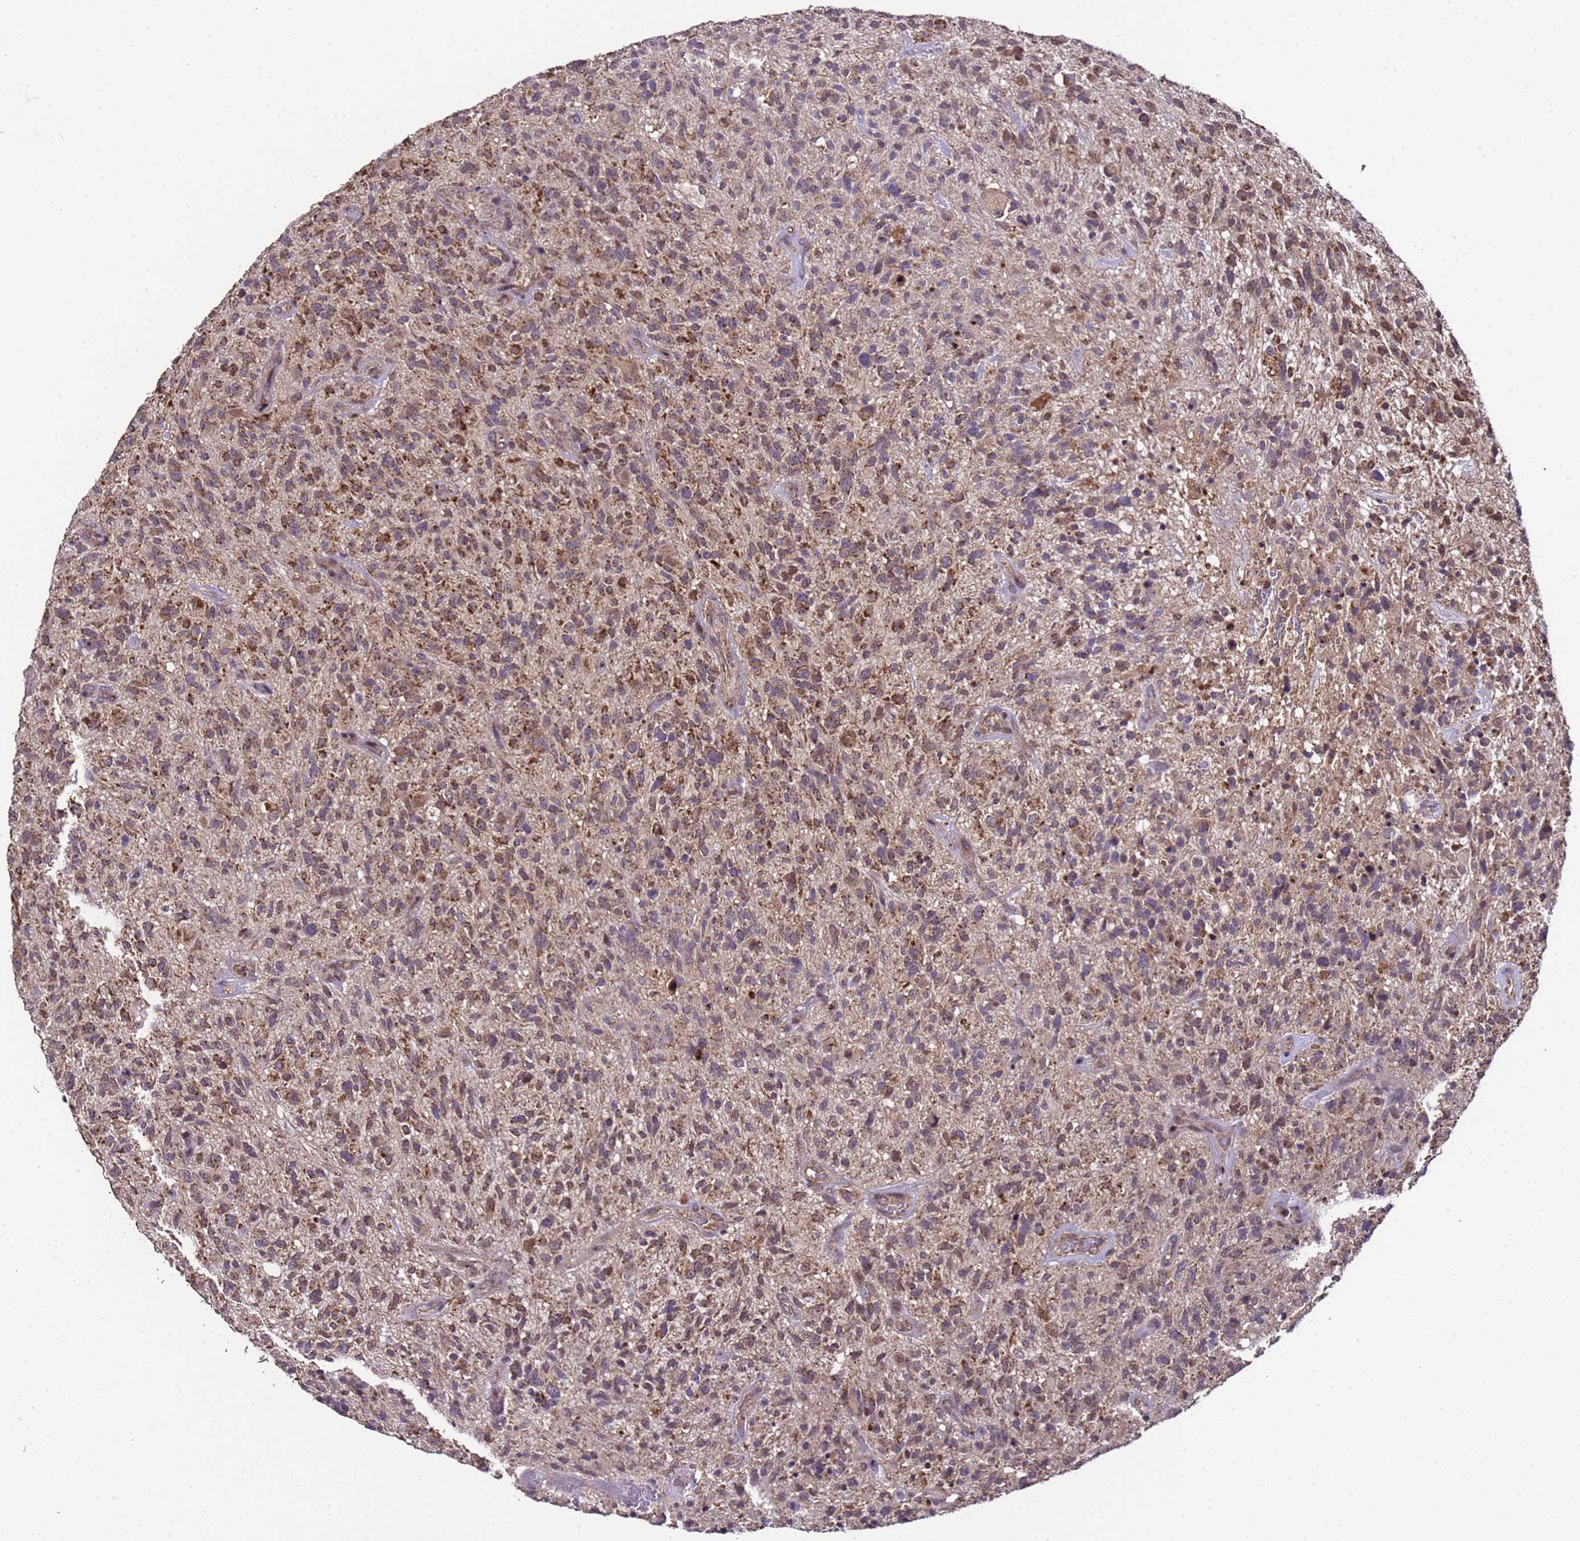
{"staining": {"intensity": "moderate", "quantity": ">75%", "location": "cytoplasmic/membranous"}, "tissue": "glioma", "cell_type": "Tumor cells", "image_type": "cancer", "snomed": [{"axis": "morphology", "description": "Glioma, malignant, High grade"}, {"axis": "topography", "description": "Brain"}], "caption": "Tumor cells demonstrate medium levels of moderate cytoplasmic/membranous staining in about >75% of cells in glioma. Ihc stains the protein of interest in brown and the nuclei are stained blue.", "gene": "HSPBAP1", "patient": {"sex": "male", "age": 47}}